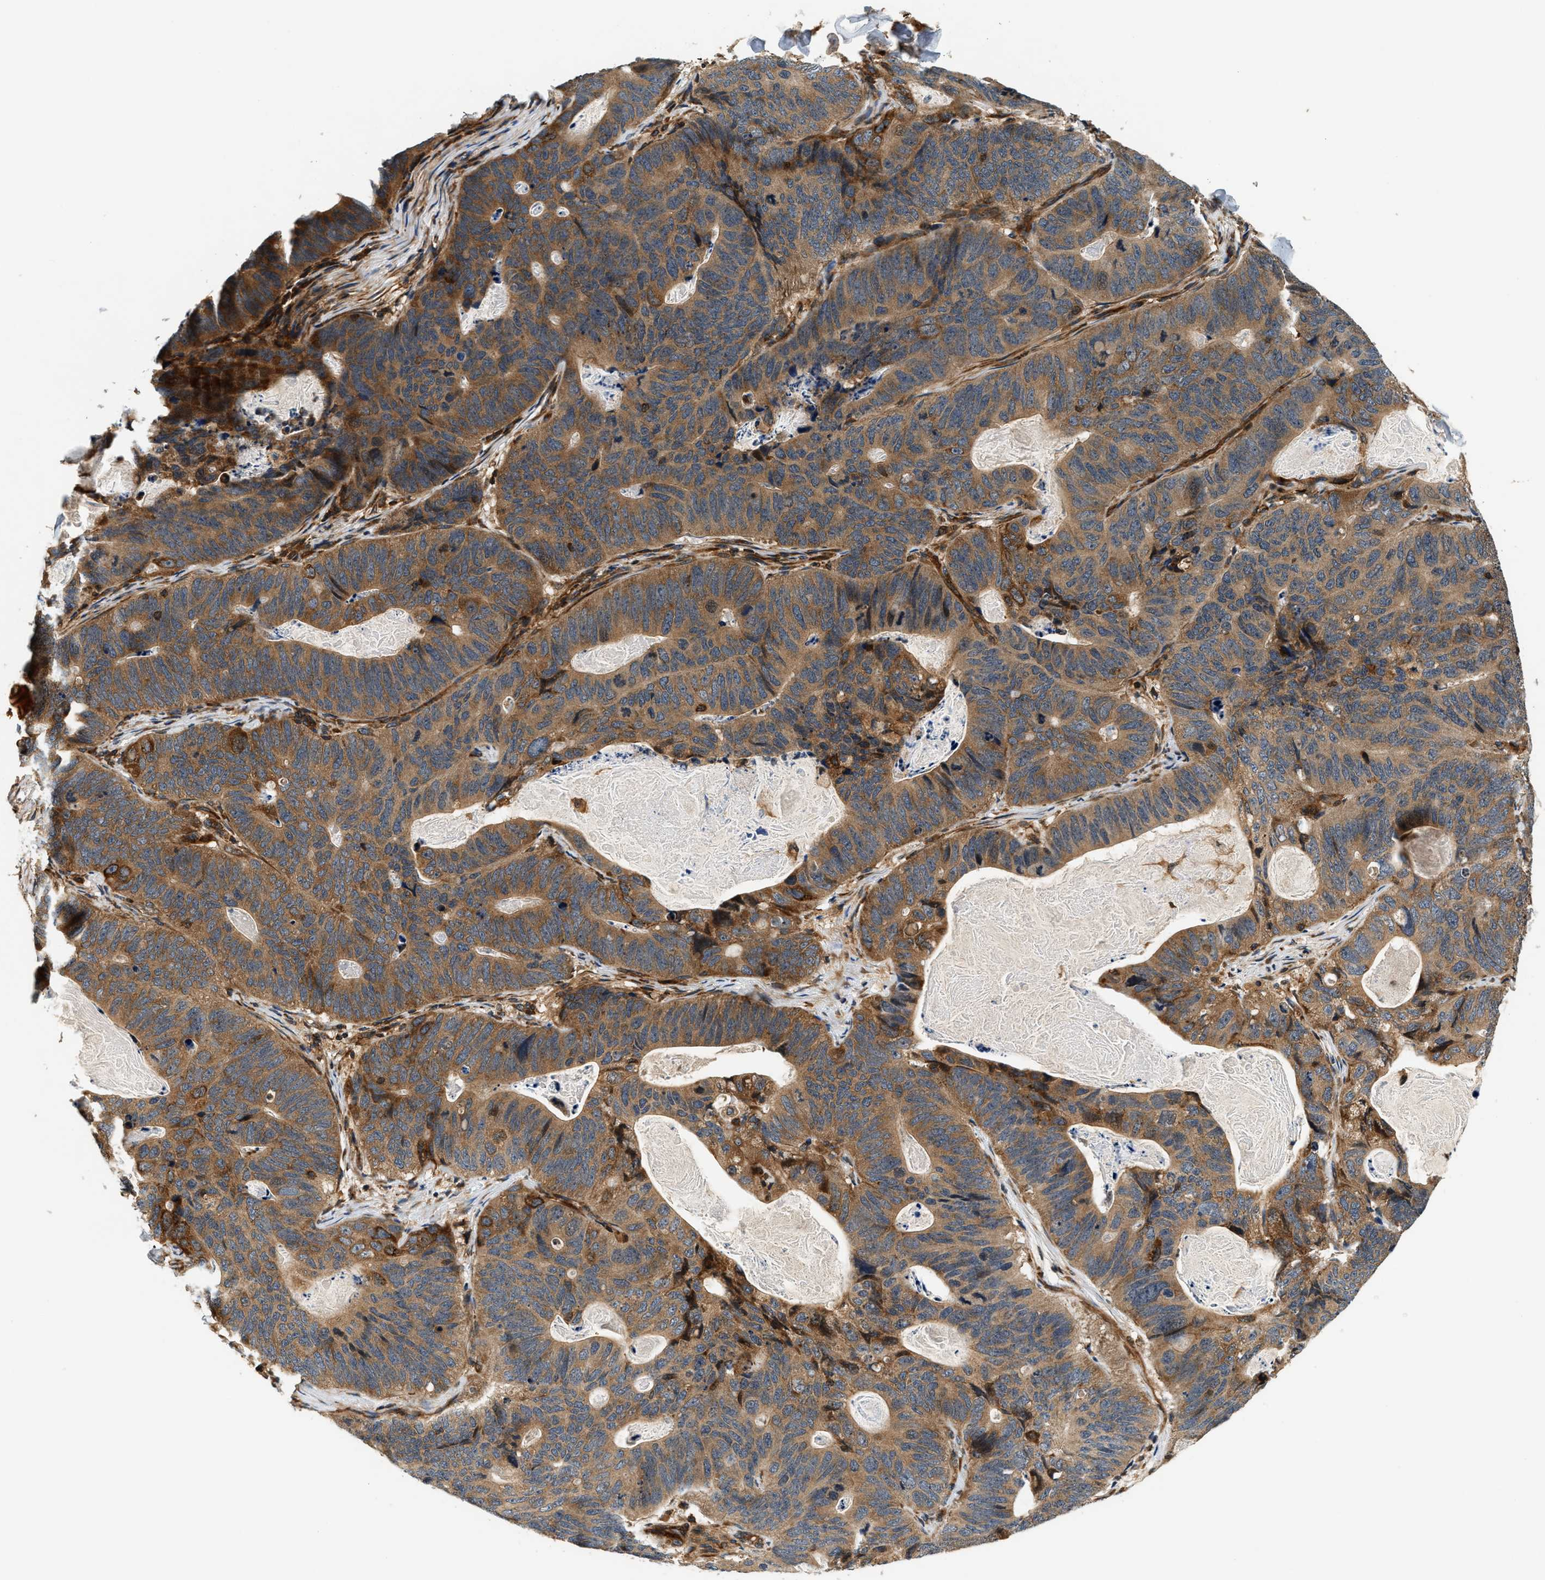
{"staining": {"intensity": "moderate", "quantity": ">75%", "location": "cytoplasmic/membranous"}, "tissue": "stomach cancer", "cell_type": "Tumor cells", "image_type": "cancer", "snomed": [{"axis": "morphology", "description": "Normal tissue, NOS"}, {"axis": "morphology", "description": "Adenocarcinoma, NOS"}, {"axis": "topography", "description": "Stomach"}], "caption": "Human stomach cancer (adenocarcinoma) stained with a brown dye shows moderate cytoplasmic/membranous positive expression in about >75% of tumor cells.", "gene": "SAMD9", "patient": {"sex": "female", "age": 89}}